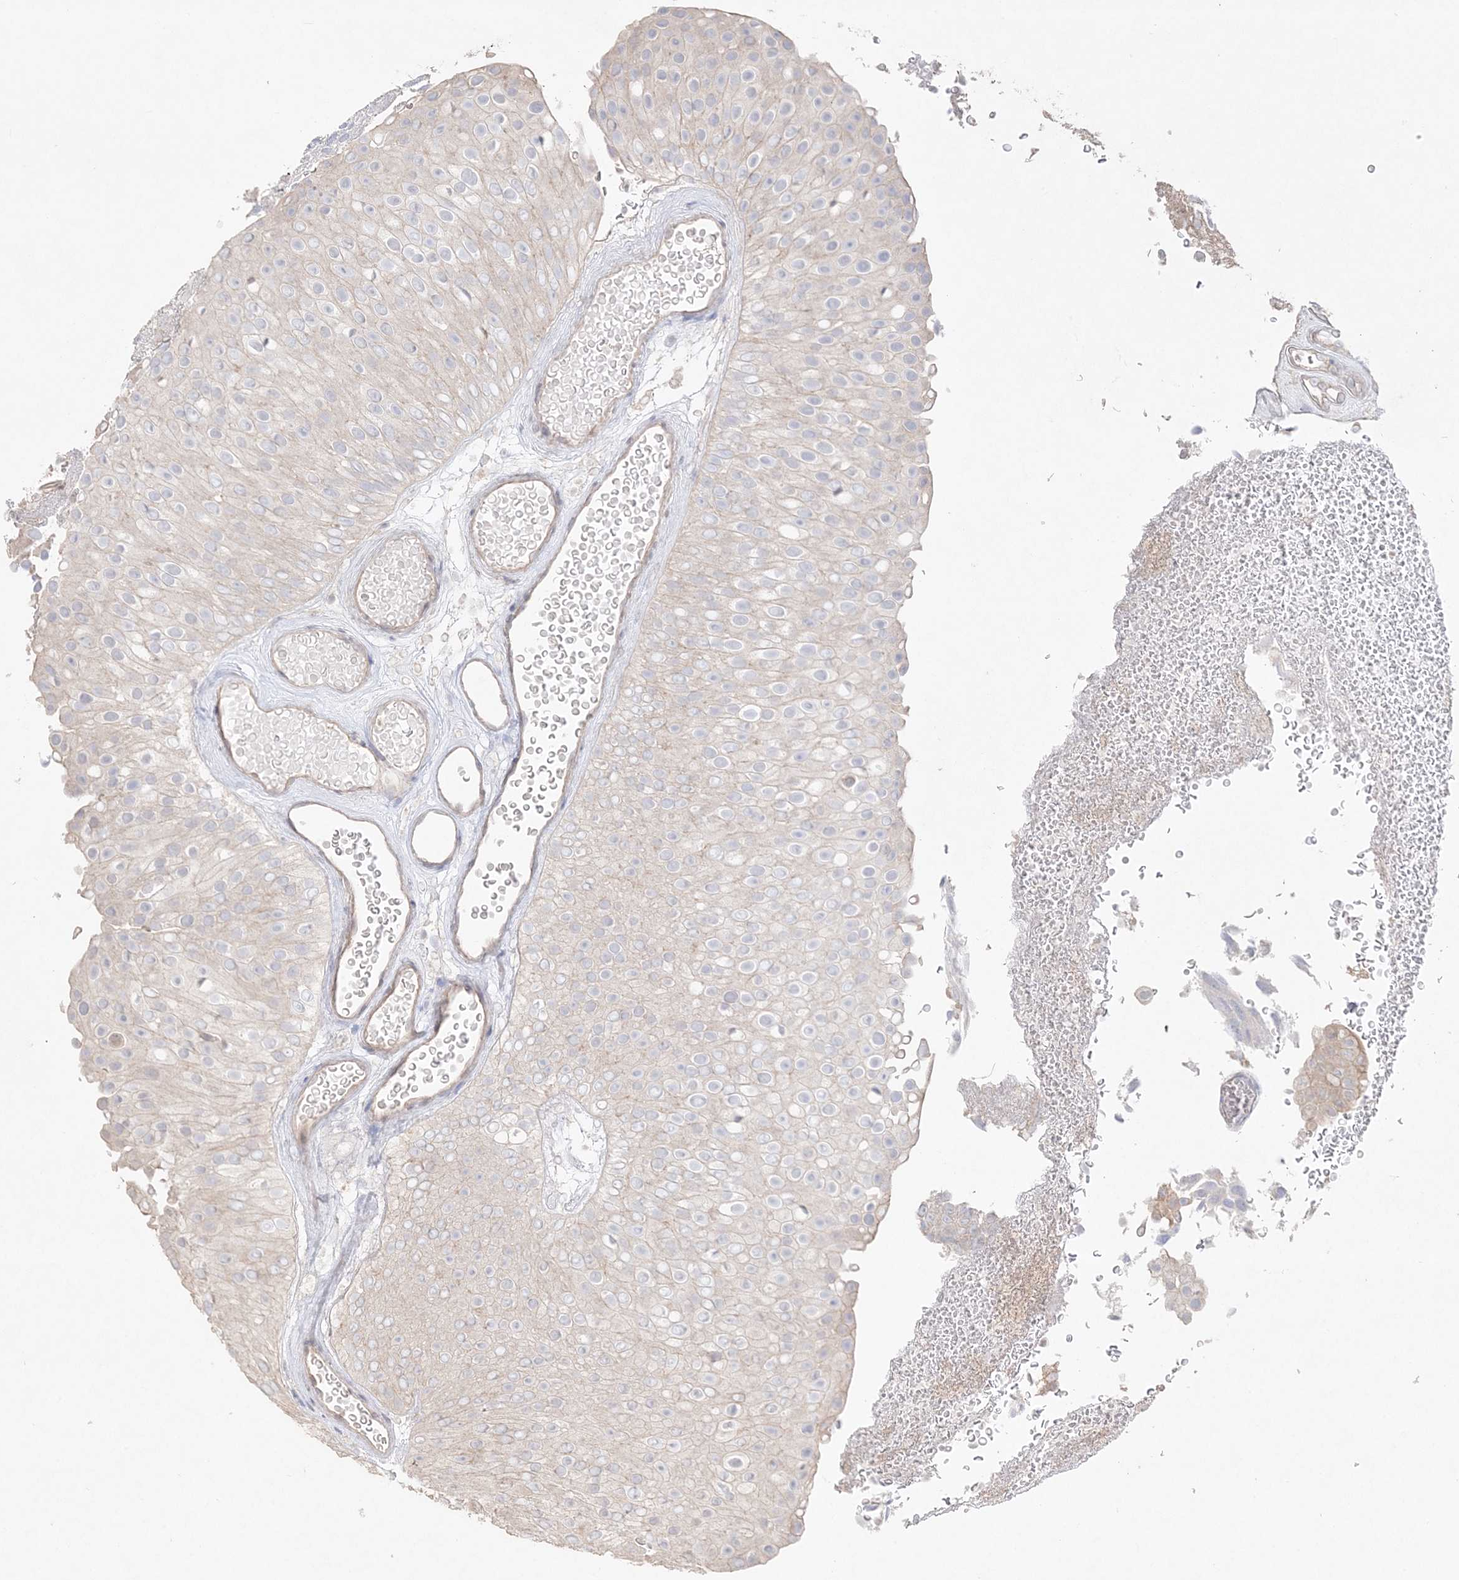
{"staining": {"intensity": "negative", "quantity": "none", "location": "none"}, "tissue": "urothelial cancer", "cell_type": "Tumor cells", "image_type": "cancer", "snomed": [{"axis": "morphology", "description": "Urothelial carcinoma, Low grade"}, {"axis": "topography", "description": "Urinary bladder"}], "caption": "IHC histopathology image of human low-grade urothelial carcinoma stained for a protein (brown), which exhibits no positivity in tumor cells.", "gene": "SH3BP4", "patient": {"sex": "male", "age": 78}}